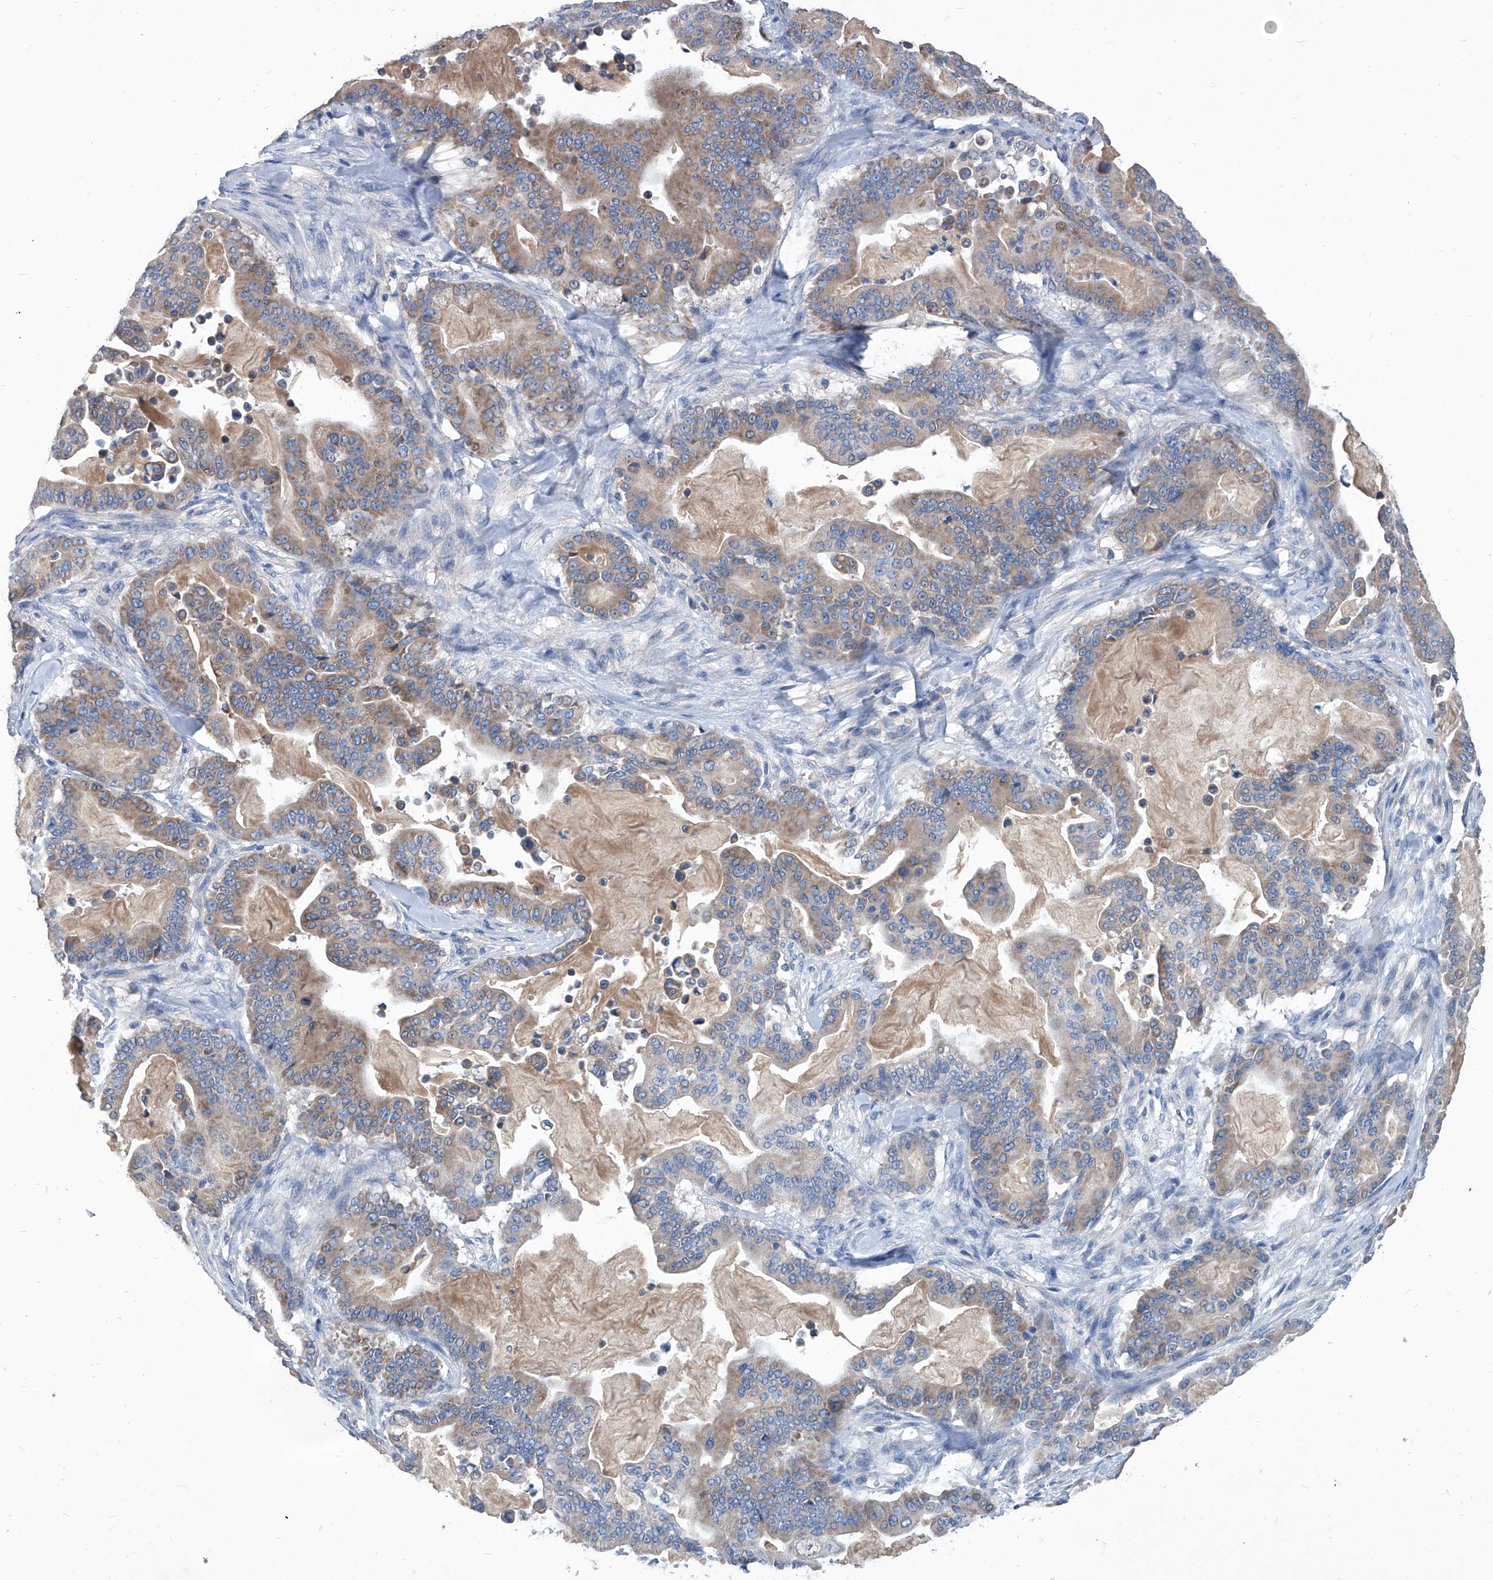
{"staining": {"intensity": "weak", "quantity": "25%-75%", "location": "cytoplasmic/membranous"}, "tissue": "pancreatic cancer", "cell_type": "Tumor cells", "image_type": "cancer", "snomed": [{"axis": "morphology", "description": "Adenocarcinoma, NOS"}, {"axis": "topography", "description": "Pancreas"}], "caption": "Adenocarcinoma (pancreatic) tissue exhibits weak cytoplasmic/membranous positivity in approximately 25%-75% of tumor cells, visualized by immunohistochemistry.", "gene": "MTARC1", "patient": {"sex": "male", "age": 63}}